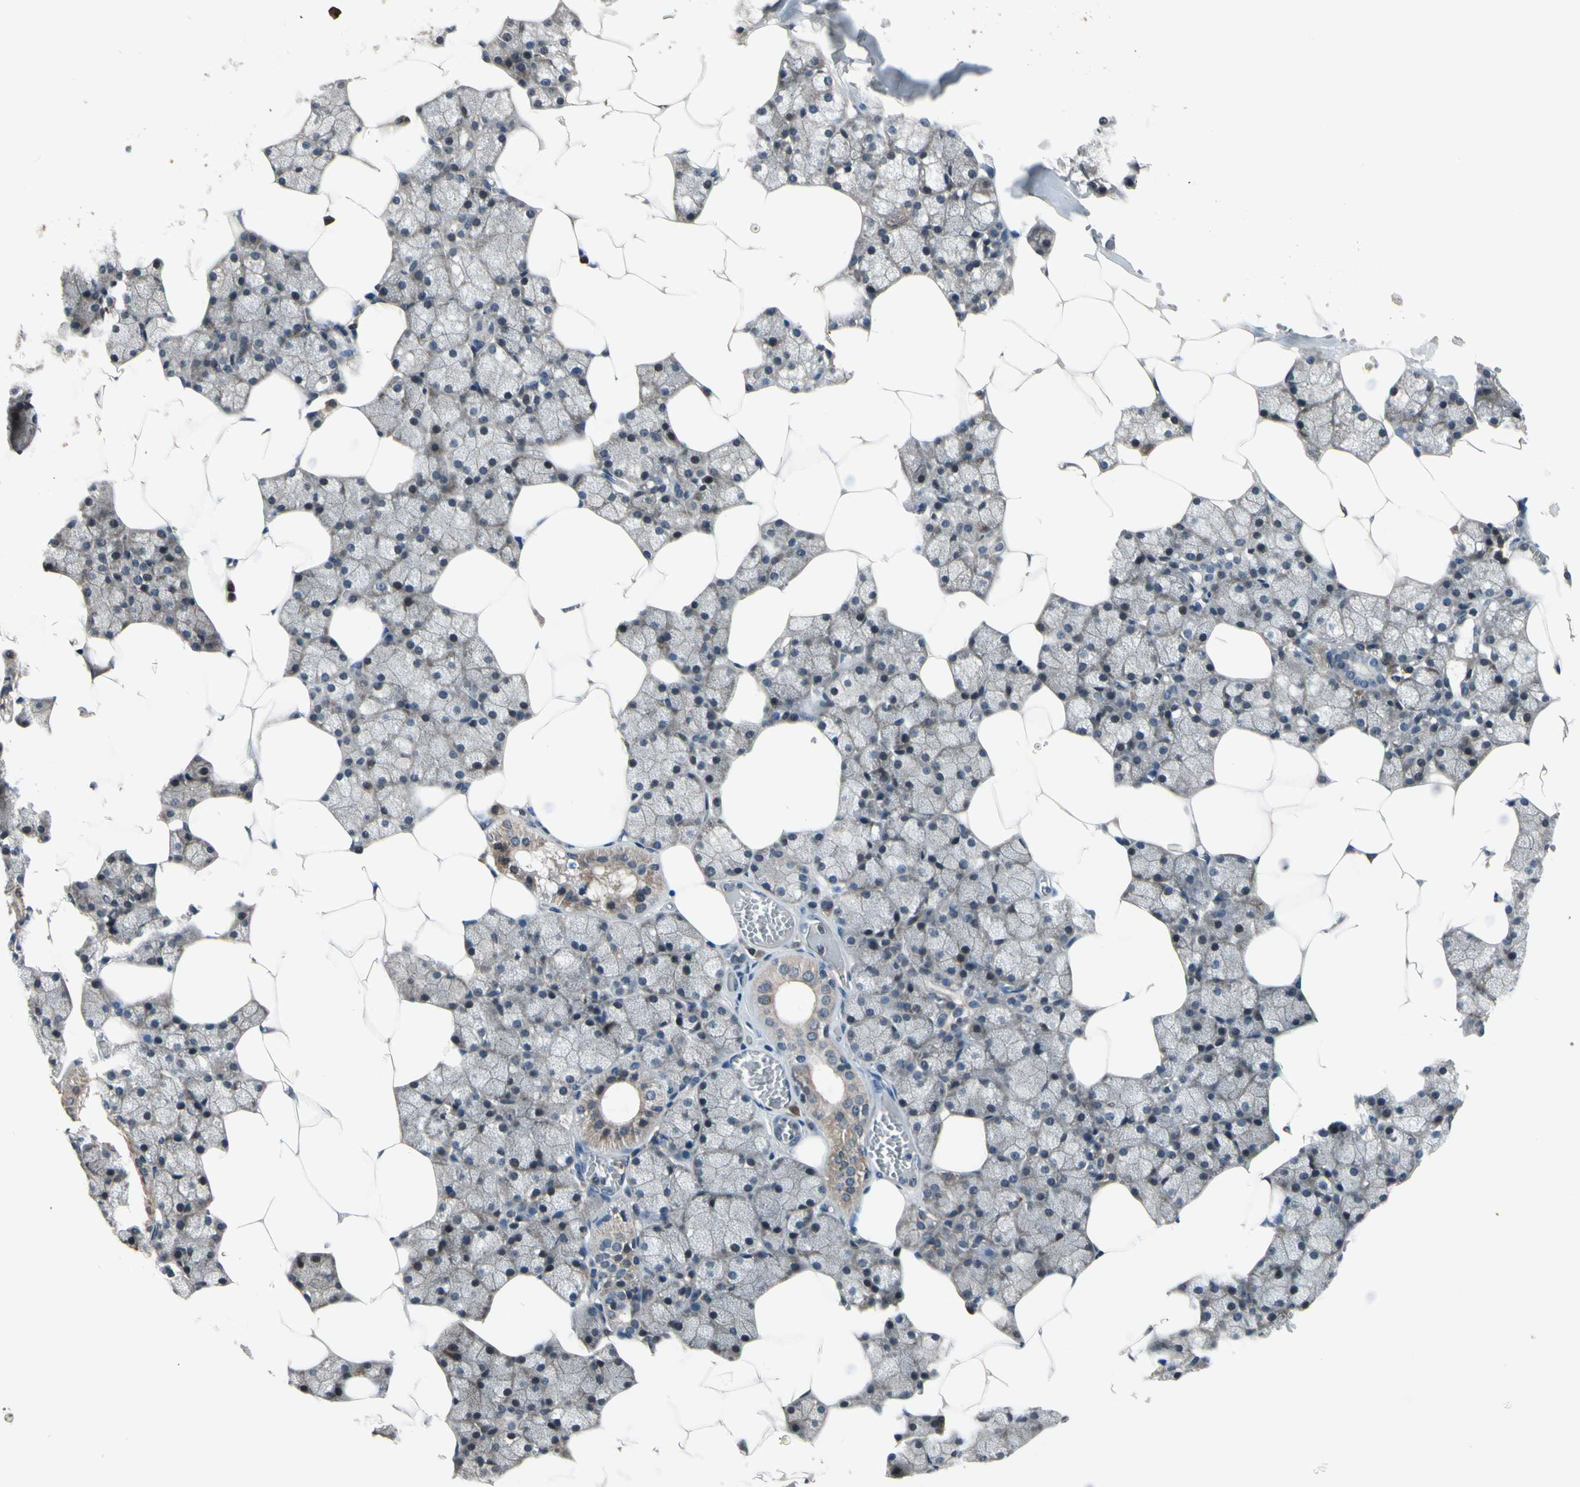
{"staining": {"intensity": "weak", "quantity": ">75%", "location": "cytoplasmic/membranous"}, "tissue": "salivary gland", "cell_type": "Glandular cells", "image_type": "normal", "snomed": [{"axis": "morphology", "description": "Normal tissue, NOS"}, {"axis": "topography", "description": "Salivary gland"}], "caption": "Glandular cells reveal low levels of weak cytoplasmic/membranous positivity in about >75% of cells in normal salivary gland. (brown staining indicates protein expression, while blue staining denotes nuclei).", "gene": "MBTPS2", "patient": {"sex": "male", "age": 62}}